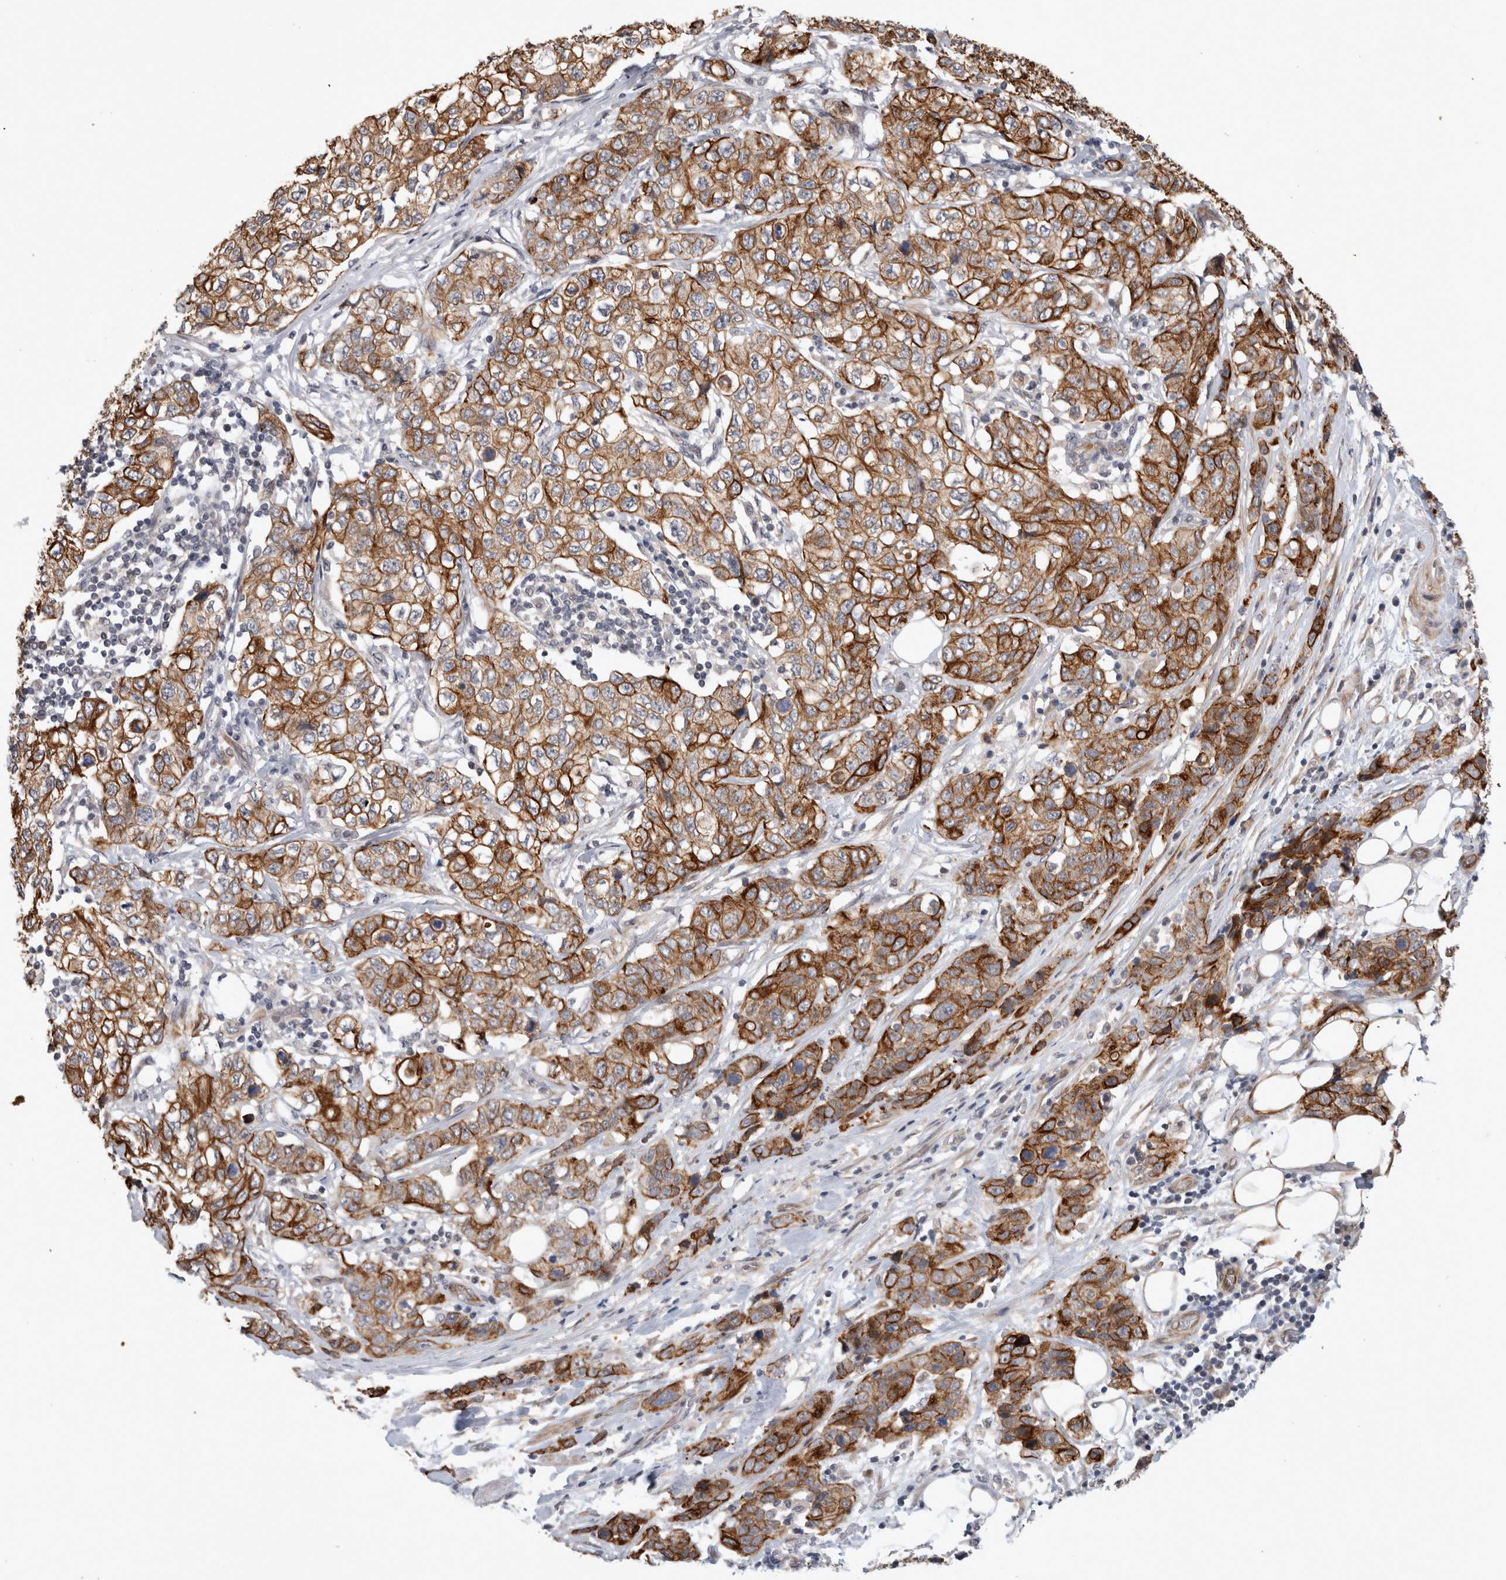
{"staining": {"intensity": "moderate", "quantity": ">75%", "location": "cytoplasmic/membranous"}, "tissue": "stomach cancer", "cell_type": "Tumor cells", "image_type": "cancer", "snomed": [{"axis": "morphology", "description": "Adenocarcinoma, NOS"}, {"axis": "topography", "description": "Stomach"}], "caption": "A brown stain highlights moderate cytoplasmic/membranous positivity of a protein in stomach cancer (adenocarcinoma) tumor cells.", "gene": "CRISPLD1", "patient": {"sex": "male", "age": 48}}